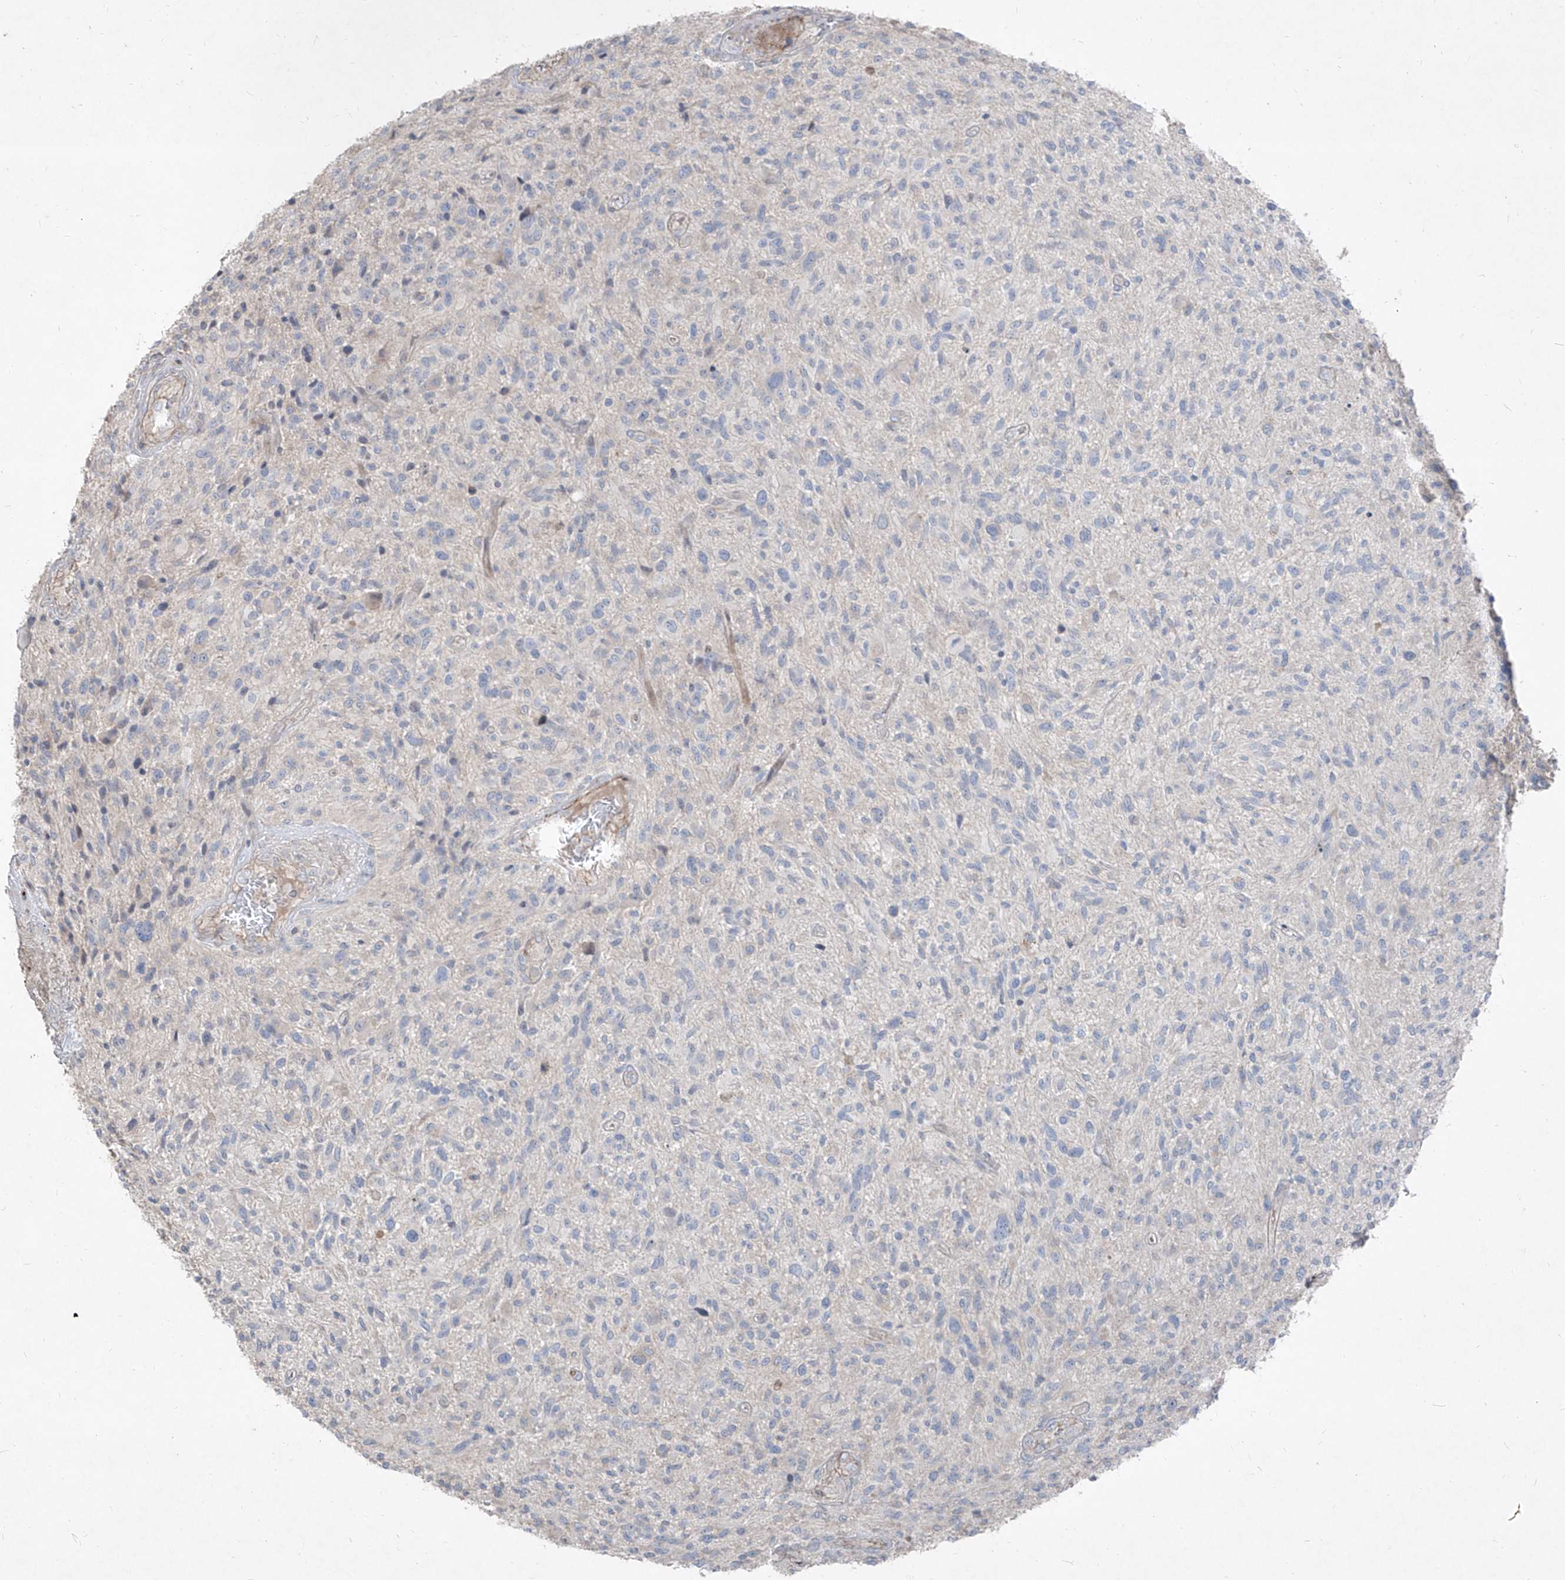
{"staining": {"intensity": "negative", "quantity": "none", "location": "none"}, "tissue": "glioma", "cell_type": "Tumor cells", "image_type": "cancer", "snomed": [{"axis": "morphology", "description": "Glioma, malignant, High grade"}, {"axis": "topography", "description": "Brain"}], "caption": "High magnification brightfield microscopy of glioma stained with DAB (3,3'-diaminobenzidine) (brown) and counterstained with hematoxylin (blue): tumor cells show no significant positivity. (DAB IHC with hematoxylin counter stain).", "gene": "UFD1", "patient": {"sex": "male", "age": 47}}